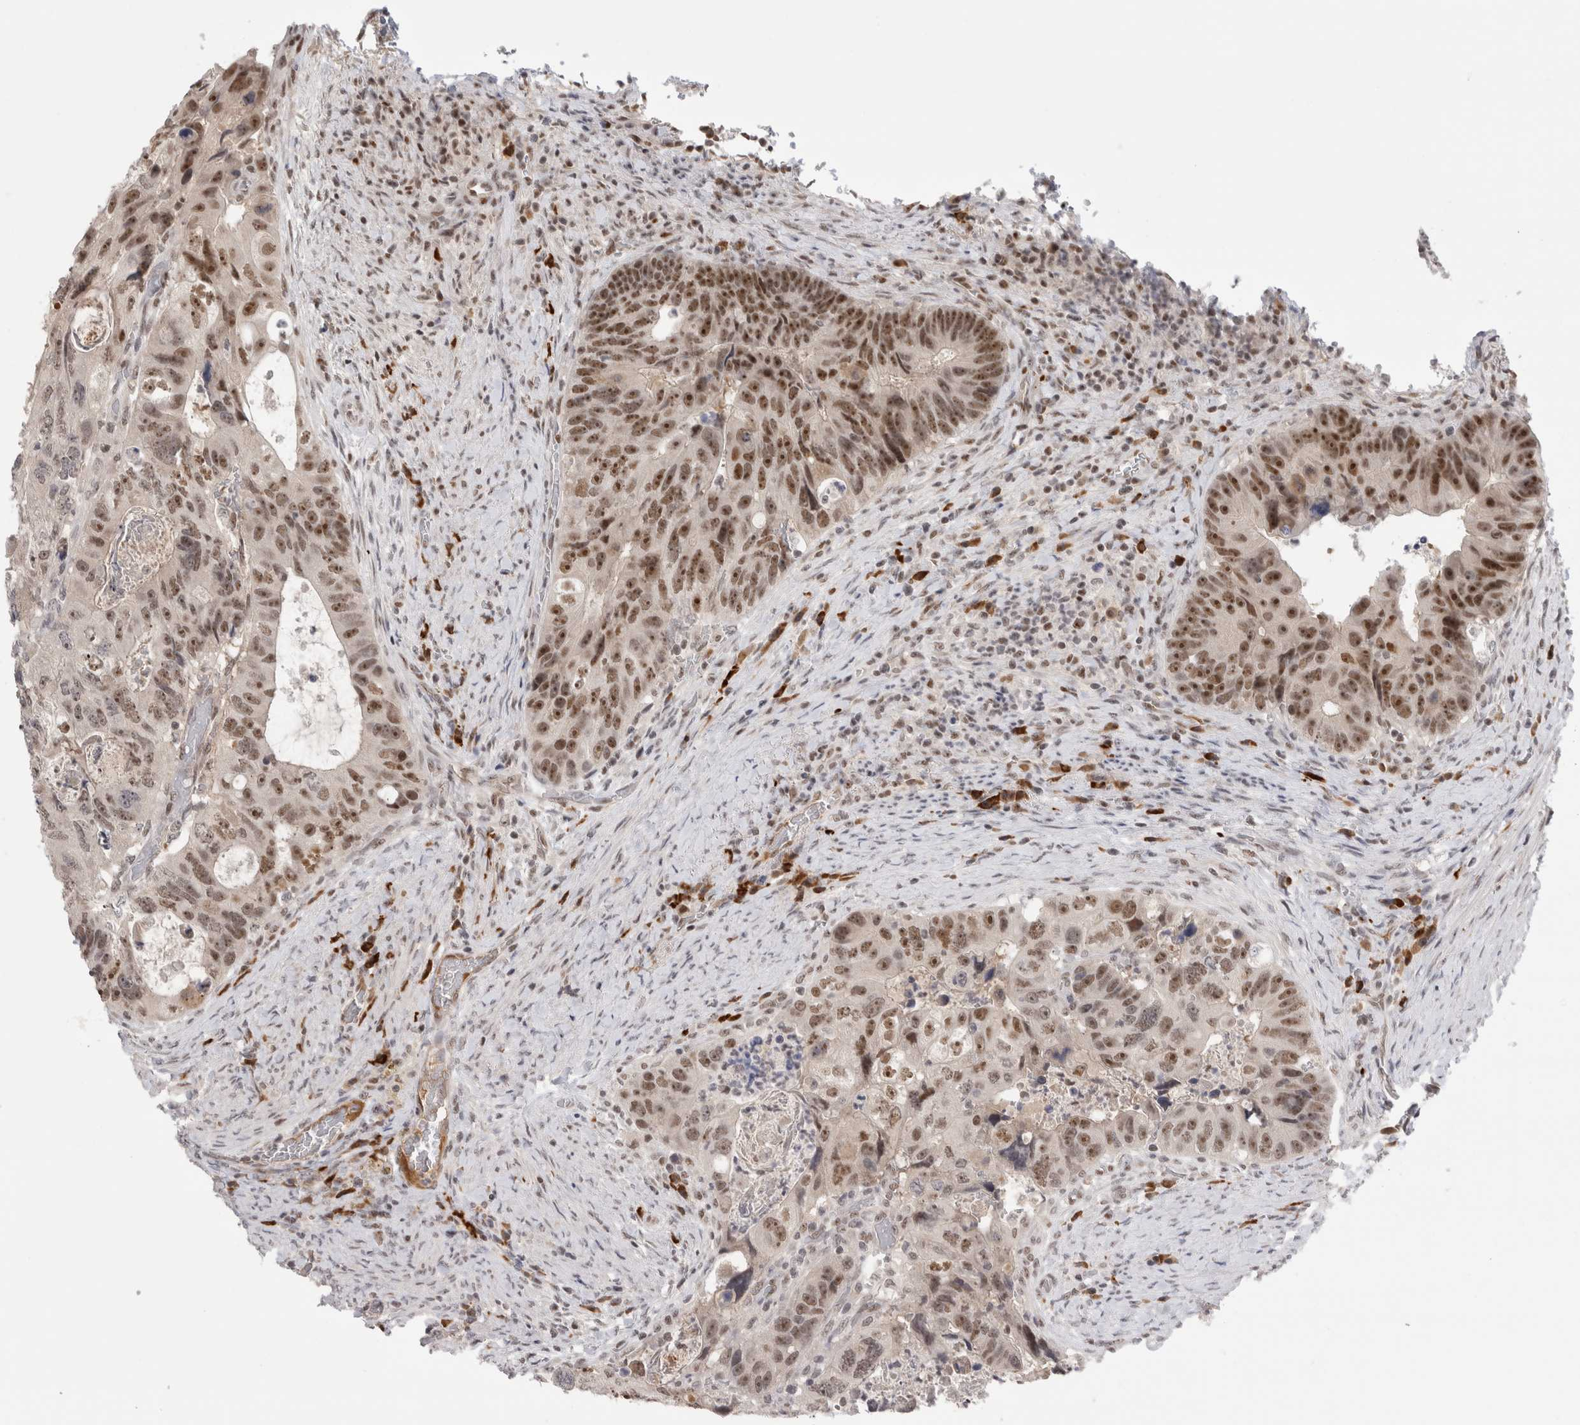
{"staining": {"intensity": "moderate", "quantity": ">75%", "location": "nuclear"}, "tissue": "colorectal cancer", "cell_type": "Tumor cells", "image_type": "cancer", "snomed": [{"axis": "morphology", "description": "Adenocarcinoma, NOS"}, {"axis": "topography", "description": "Rectum"}], "caption": "Colorectal adenocarcinoma stained with immunohistochemistry displays moderate nuclear staining in approximately >75% of tumor cells. (IHC, brightfield microscopy, high magnification).", "gene": "ZNF24", "patient": {"sex": "male", "age": 59}}